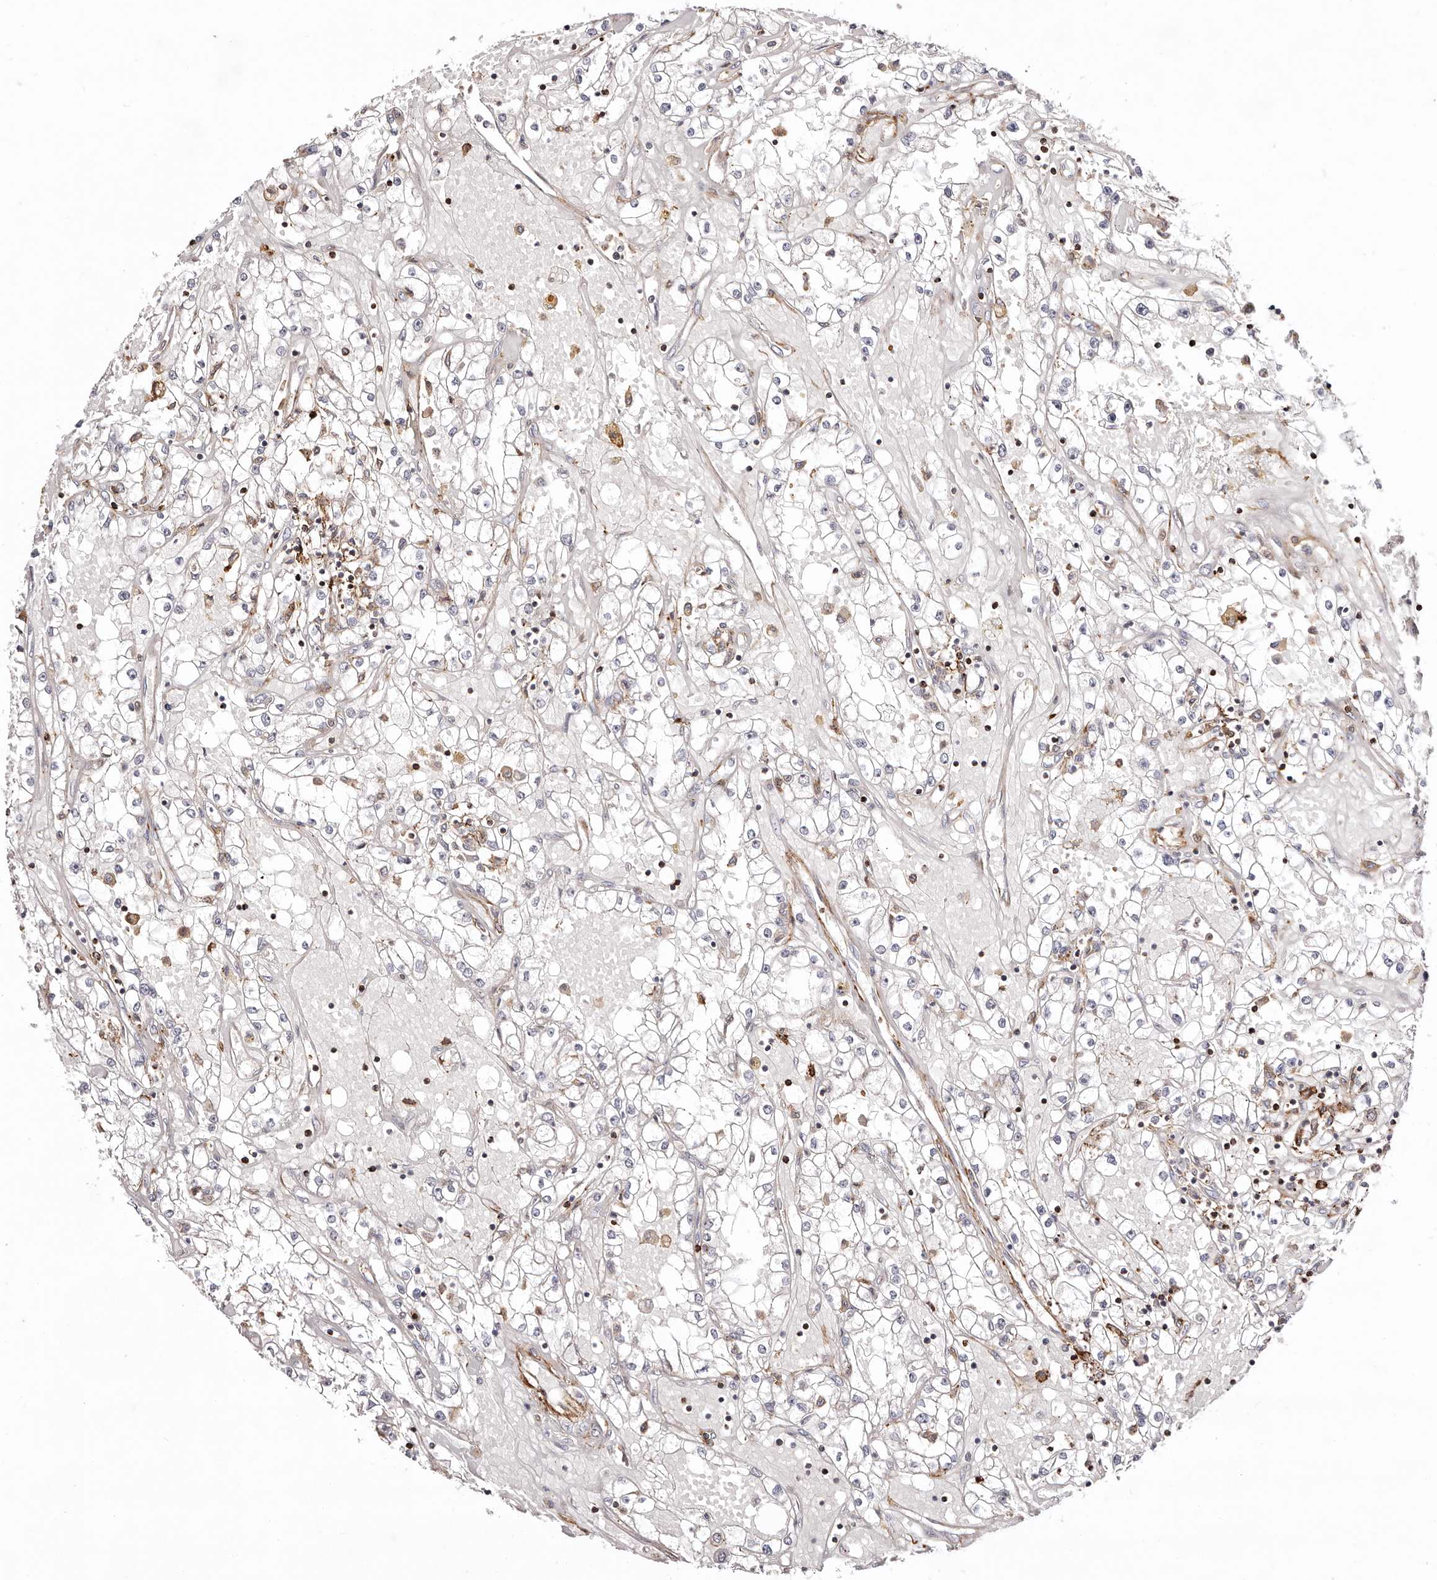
{"staining": {"intensity": "negative", "quantity": "none", "location": "none"}, "tissue": "renal cancer", "cell_type": "Tumor cells", "image_type": "cancer", "snomed": [{"axis": "morphology", "description": "Adenocarcinoma, NOS"}, {"axis": "topography", "description": "Kidney"}], "caption": "Protein analysis of renal adenocarcinoma displays no significant staining in tumor cells.", "gene": "PTPN22", "patient": {"sex": "male", "age": 56}}